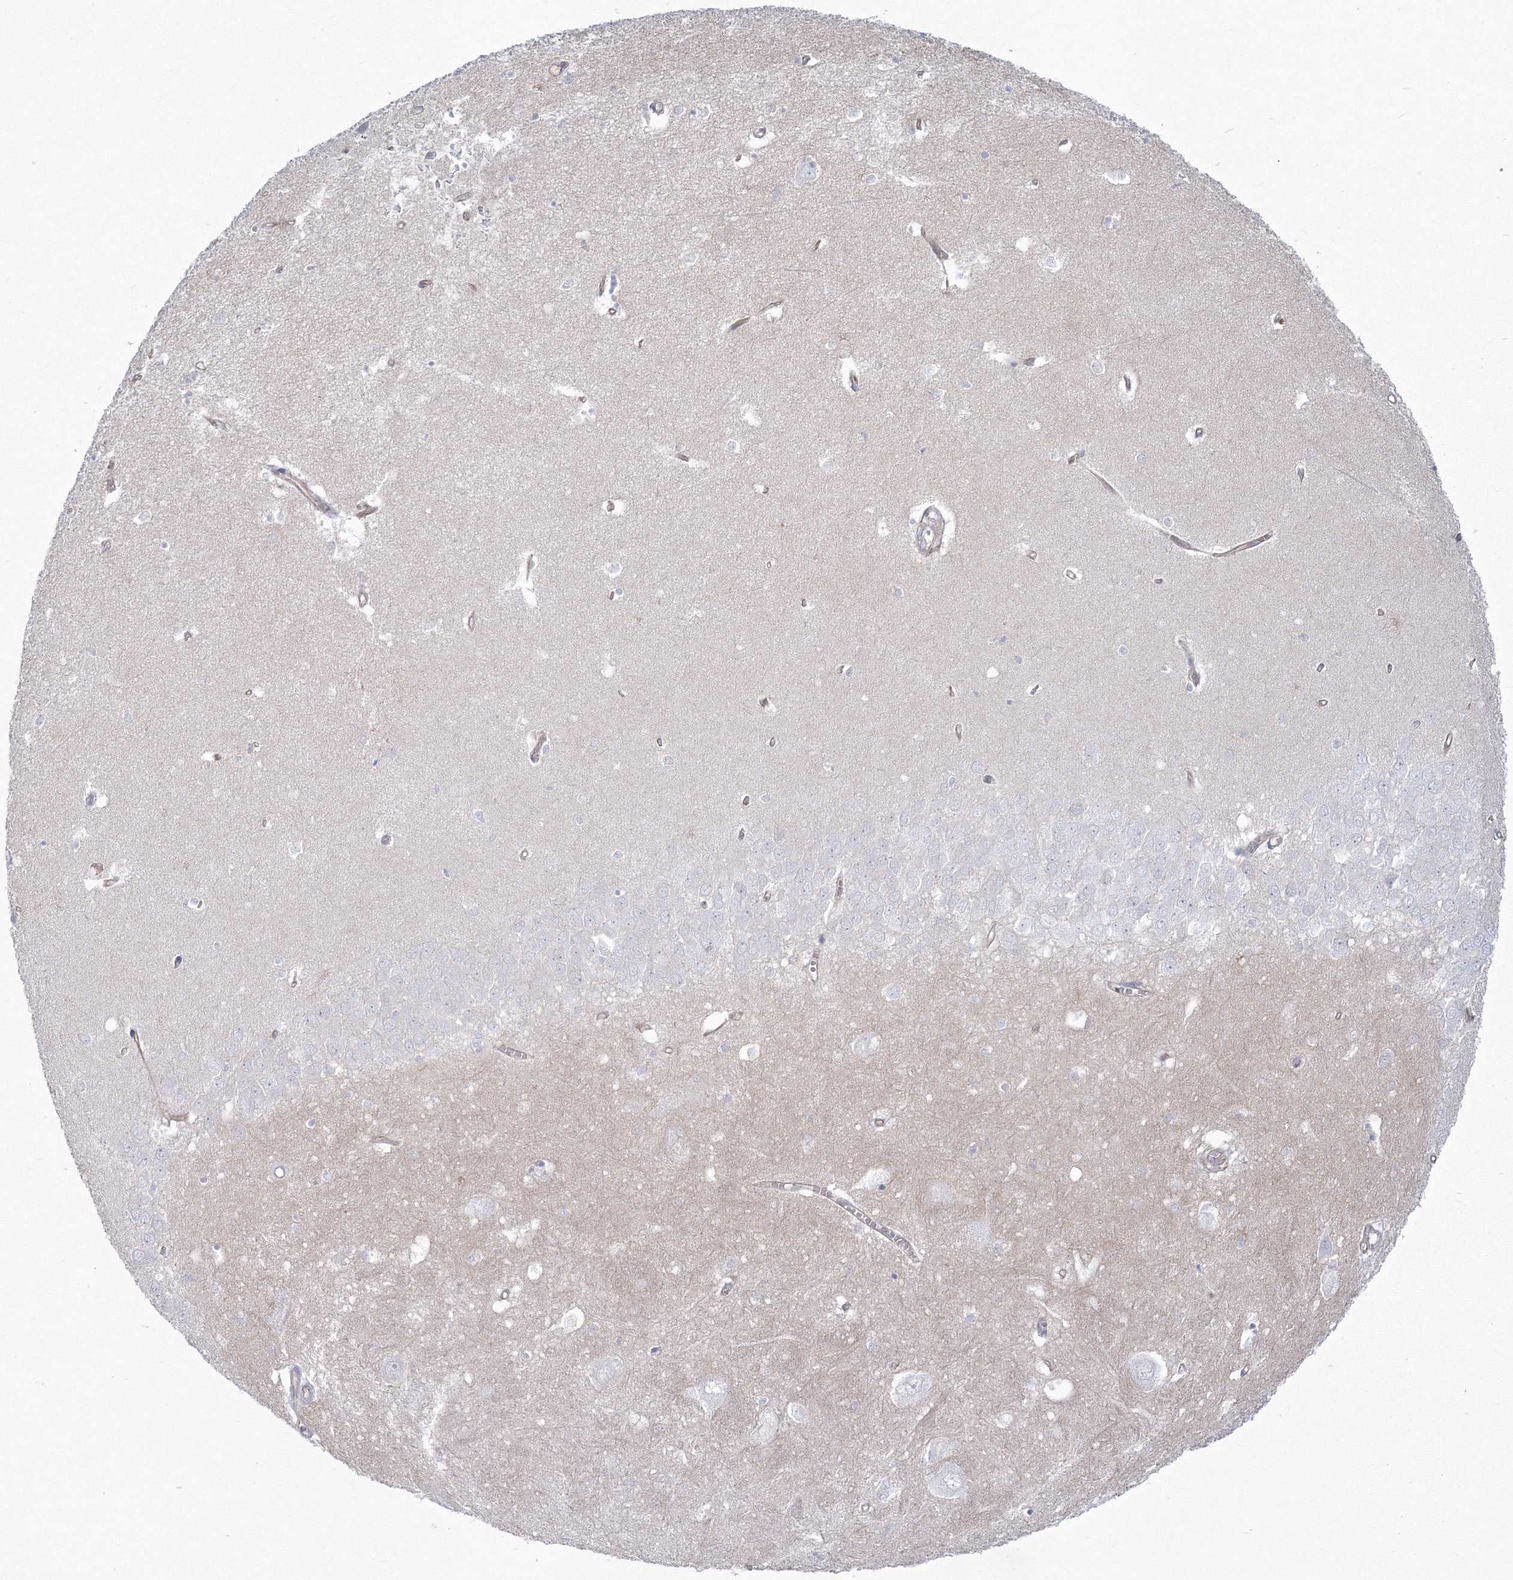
{"staining": {"intensity": "negative", "quantity": "none", "location": "none"}, "tissue": "hippocampus", "cell_type": "Glial cells", "image_type": "normal", "snomed": [{"axis": "morphology", "description": "Normal tissue, NOS"}, {"axis": "topography", "description": "Hippocampus"}], "caption": "Immunohistochemical staining of benign hippocampus displays no significant expression in glial cells.", "gene": "HYAL2", "patient": {"sex": "female", "age": 64}}